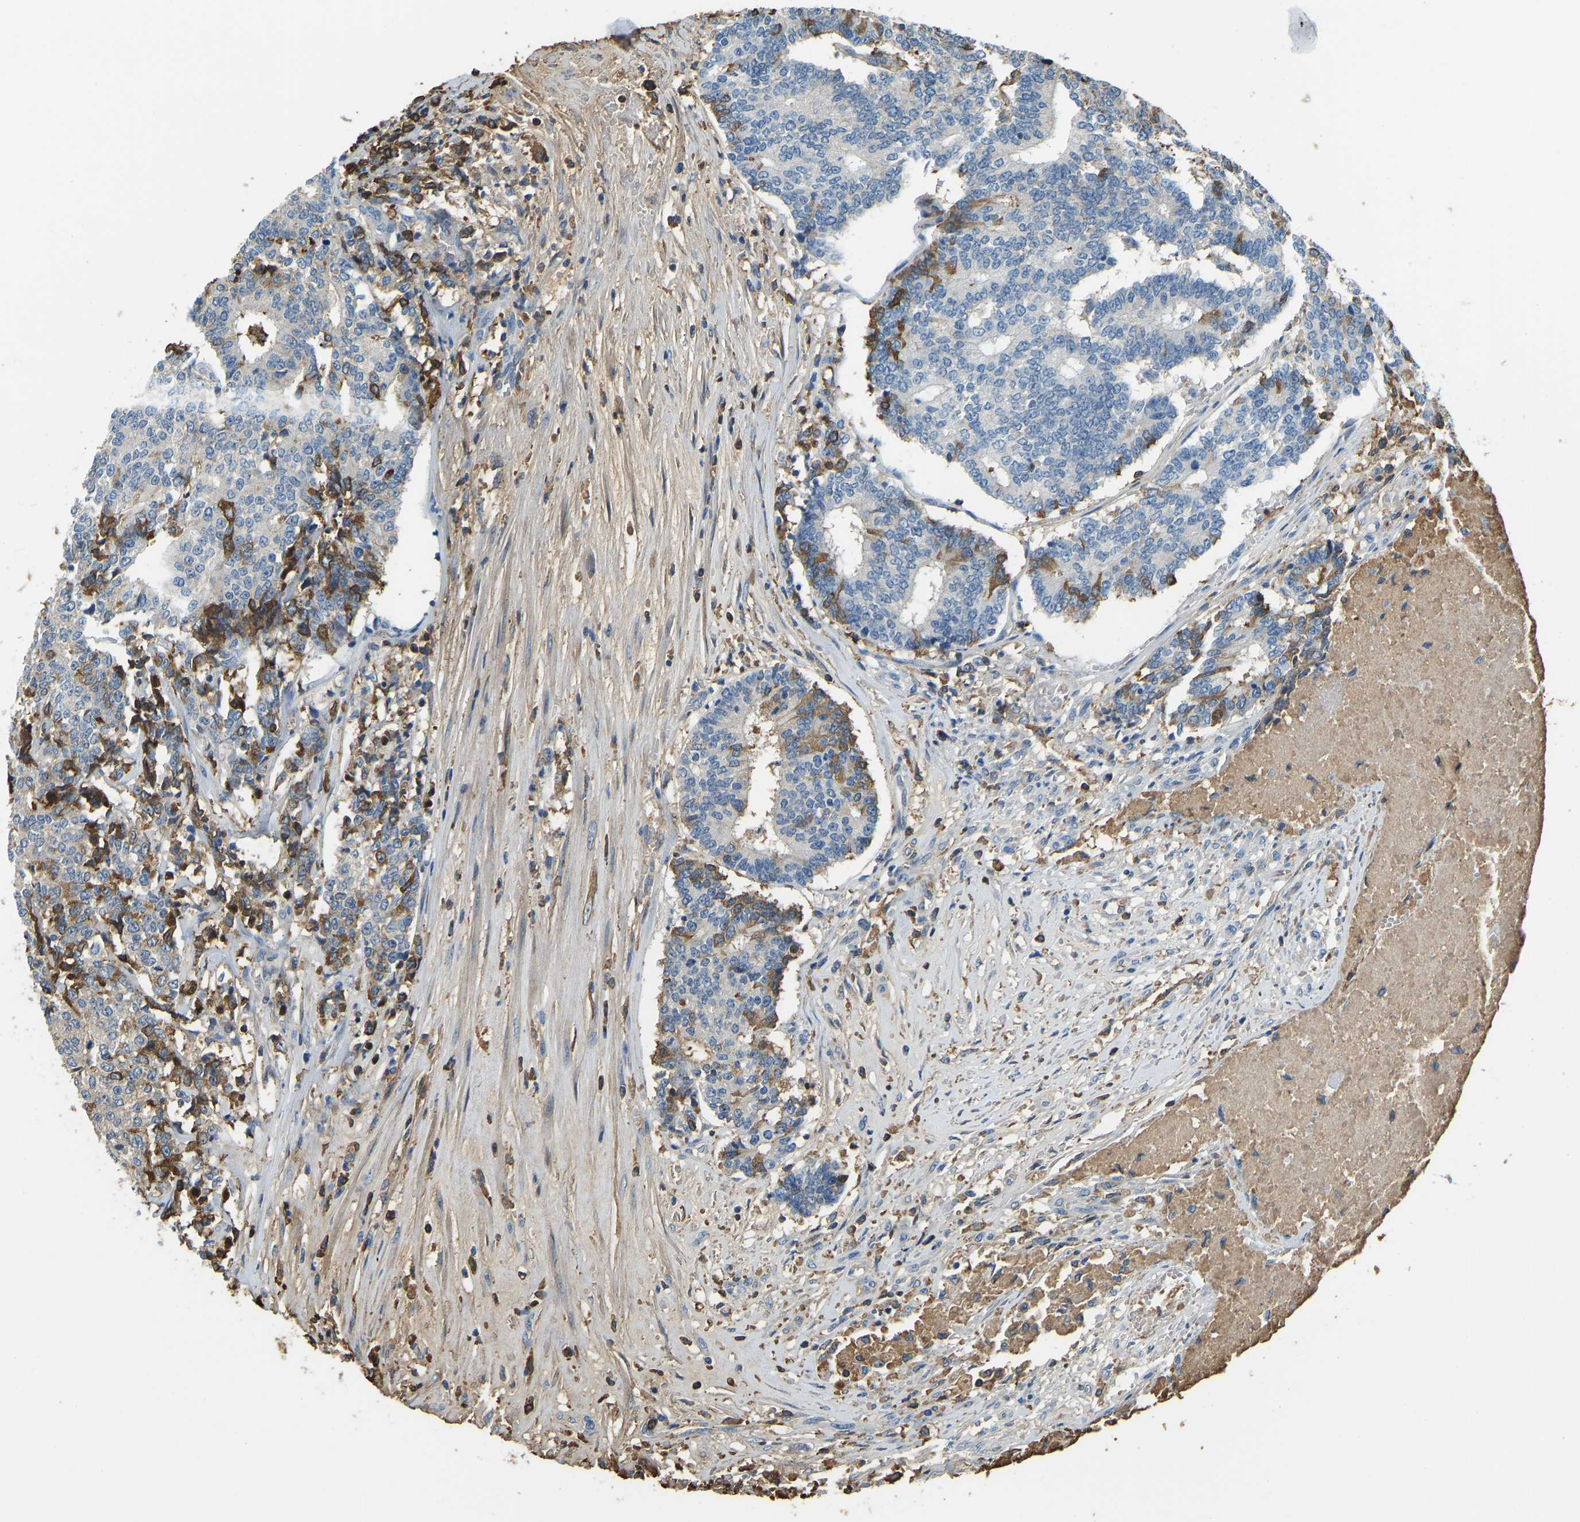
{"staining": {"intensity": "negative", "quantity": "none", "location": "none"}, "tissue": "prostate cancer", "cell_type": "Tumor cells", "image_type": "cancer", "snomed": [{"axis": "morphology", "description": "Normal tissue, NOS"}, {"axis": "morphology", "description": "Adenocarcinoma, High grade"}, {"axis": "topography", "description": "Prostate"}, {"axis": "topography", "description": "Seminal veicle"}], "caption": "Micrograph shows no protein positivity in tumor cells of prostate adenocarcinoma (high-grade) tissue. Nuclei are stained in blue.", "gene": "THBS4", "patient": {"sex": "male", "age": 55}}